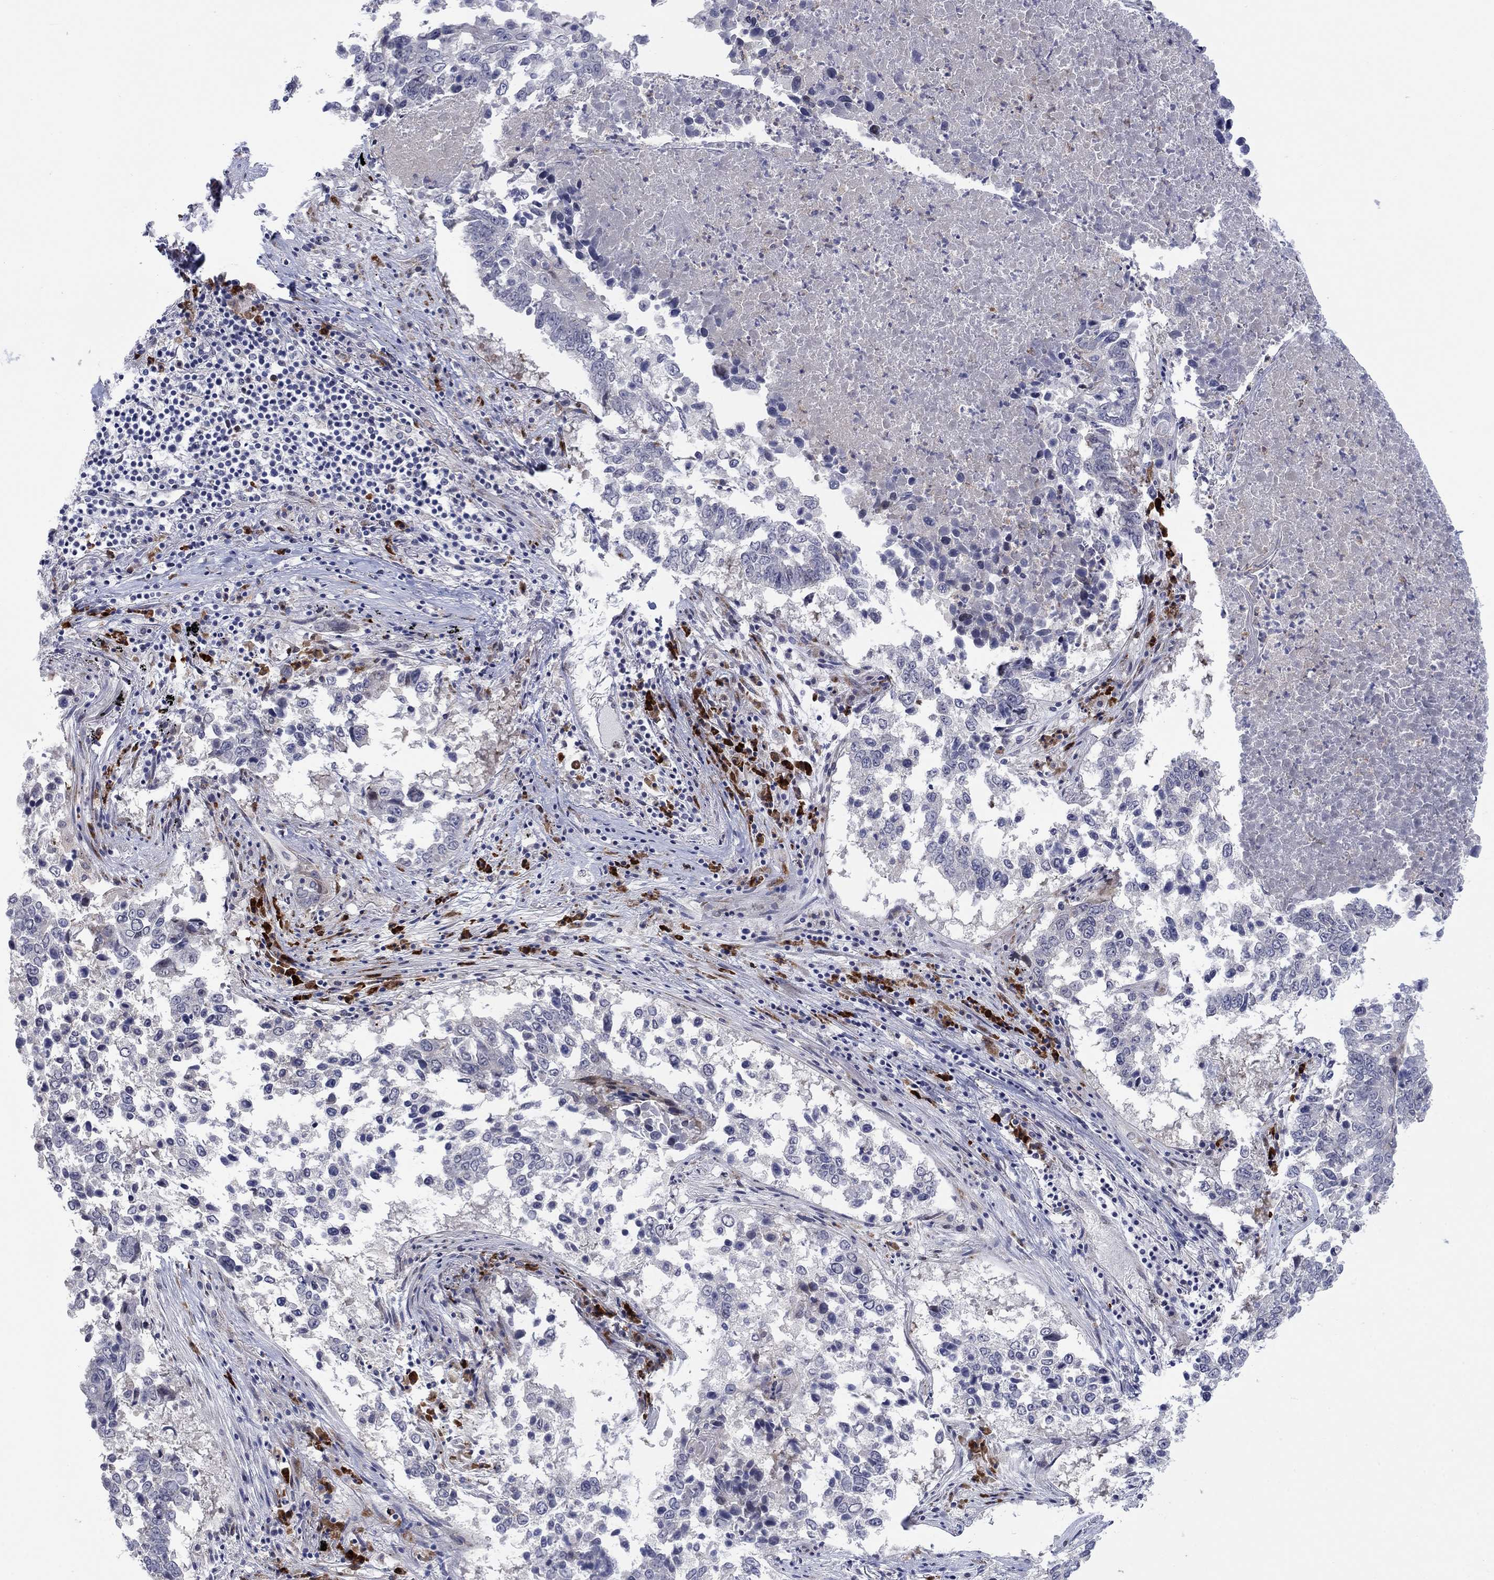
{"staining": {"intensity": "negative", "quantity": "none", "location": "none"}, "tissue": "lung cancer", "cell_type": "Tumor cells", "image_type": "cancer", "snomed": [{"axis": "morphology", "description": "Squamous cell carcinoma, NOS"}, {"axis": "topography", "description": "Lung"}], "caption": "Immunohistochemistry (IHC) image of neoplastic tissue: human lung squamous cell carcinoma stained with DAB (3,3'-diaminobenzidine) displays no significant protein expression in tumor cells.", "gene": "TTC21B", "patient": {"sex": "male", "age": 82}}